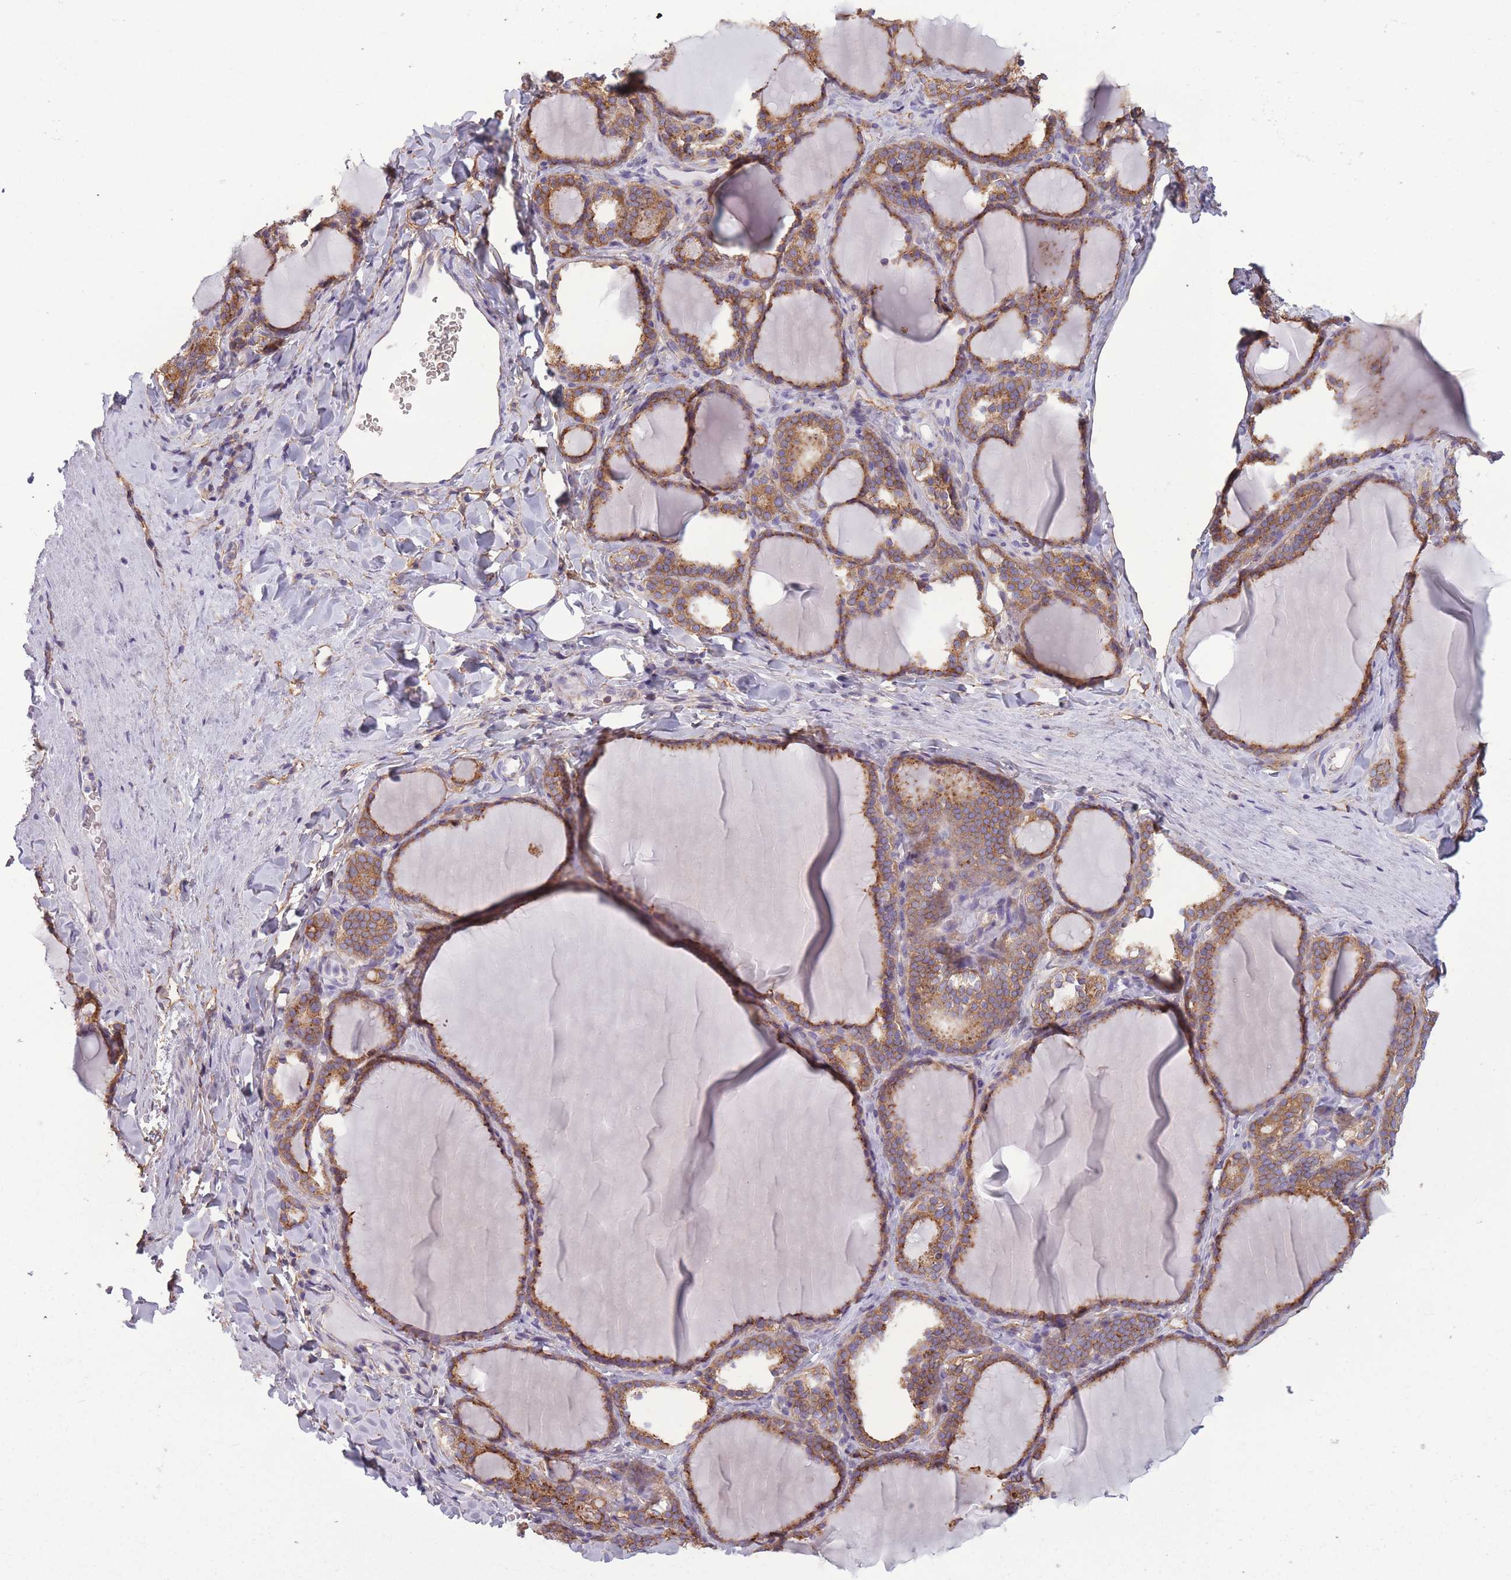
{"staining": {"intensity": "moderate", "quantity": ">75%", "location": "cytoplasmic/membranous"}, "tissue": "thyroid gland", "cell_type": "Glandular cells", "image_type": "normal", "snomed": [{"axis": "morphology", "description": "Normal tissue, NOS"}, {"axis": "topography", "description": "Thyroid gland"}], "caption": "Thyroid gland stained with DAB (3,3'-diaminobenzidine) IHC shows medium levels of moderate cytoplasmic/membranous expression in about >75% of glandular cells. The staining was performed using DAB to visualize the protein expression in brown, while the nuclei were stained in blue with hematoxylin (Magnification: 20x).", "gene": "ADD1", "patient": {"sex": "female", "age": 31}}